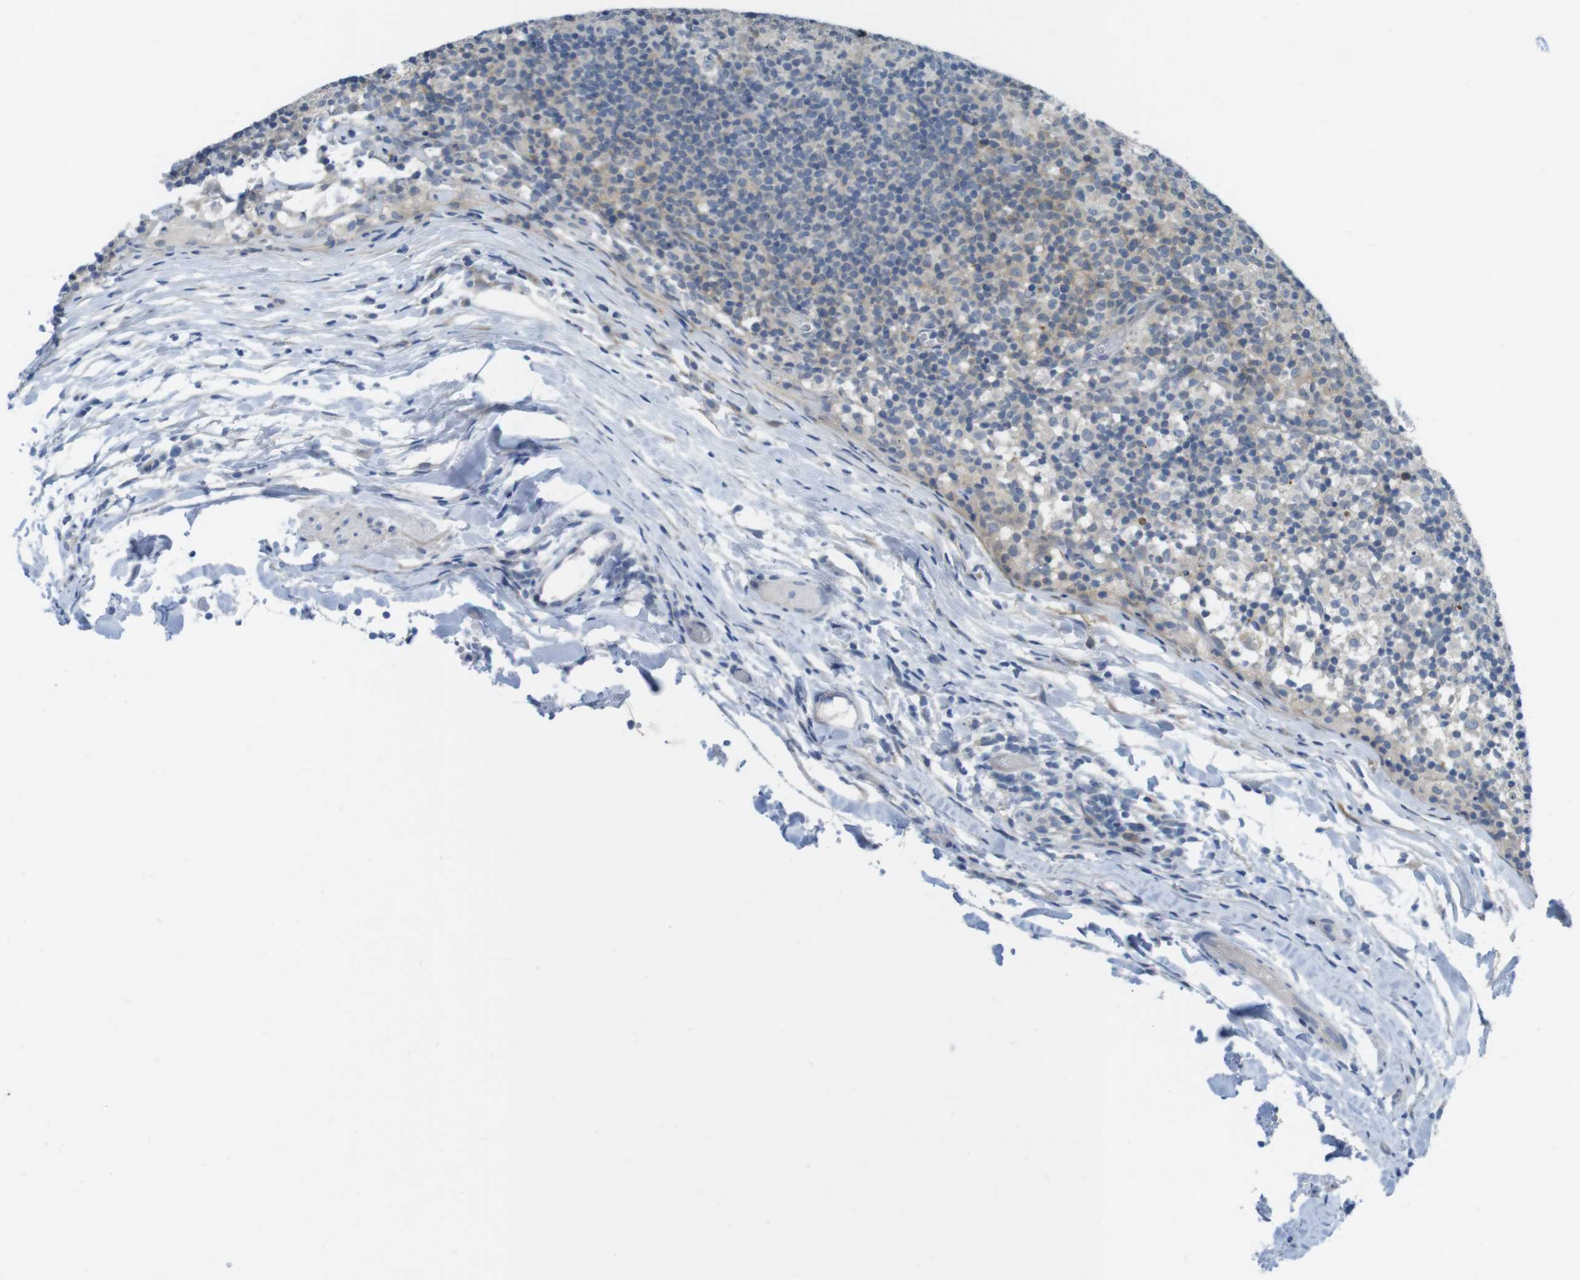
{"staining": {"intensity": "negative", "quantity": "none", "location": "none"}, "tissue": "lymph node", "cell_type": "Germinal center cells", "image_type": "normal", "snomed": [{"axis": "morphology", "description": "Normal tissue, NOS"}, {"axis": "morphology", "description": "Inflammation, NOS"}, {"axis": "topography", "description": "Lymph node"}], "caption": "A high-resolution photomicrograph shows immunohistochemistry staining of normal lymph node, which displays no significant expression in germinal center cells. (Brightfield microscopy of DAB (3,3'-diaminobenzidine) immunohistochemistry (IHC) at high magnification).", "gene": "CASP2", "patient": {"sex": "male", "age": 55}}